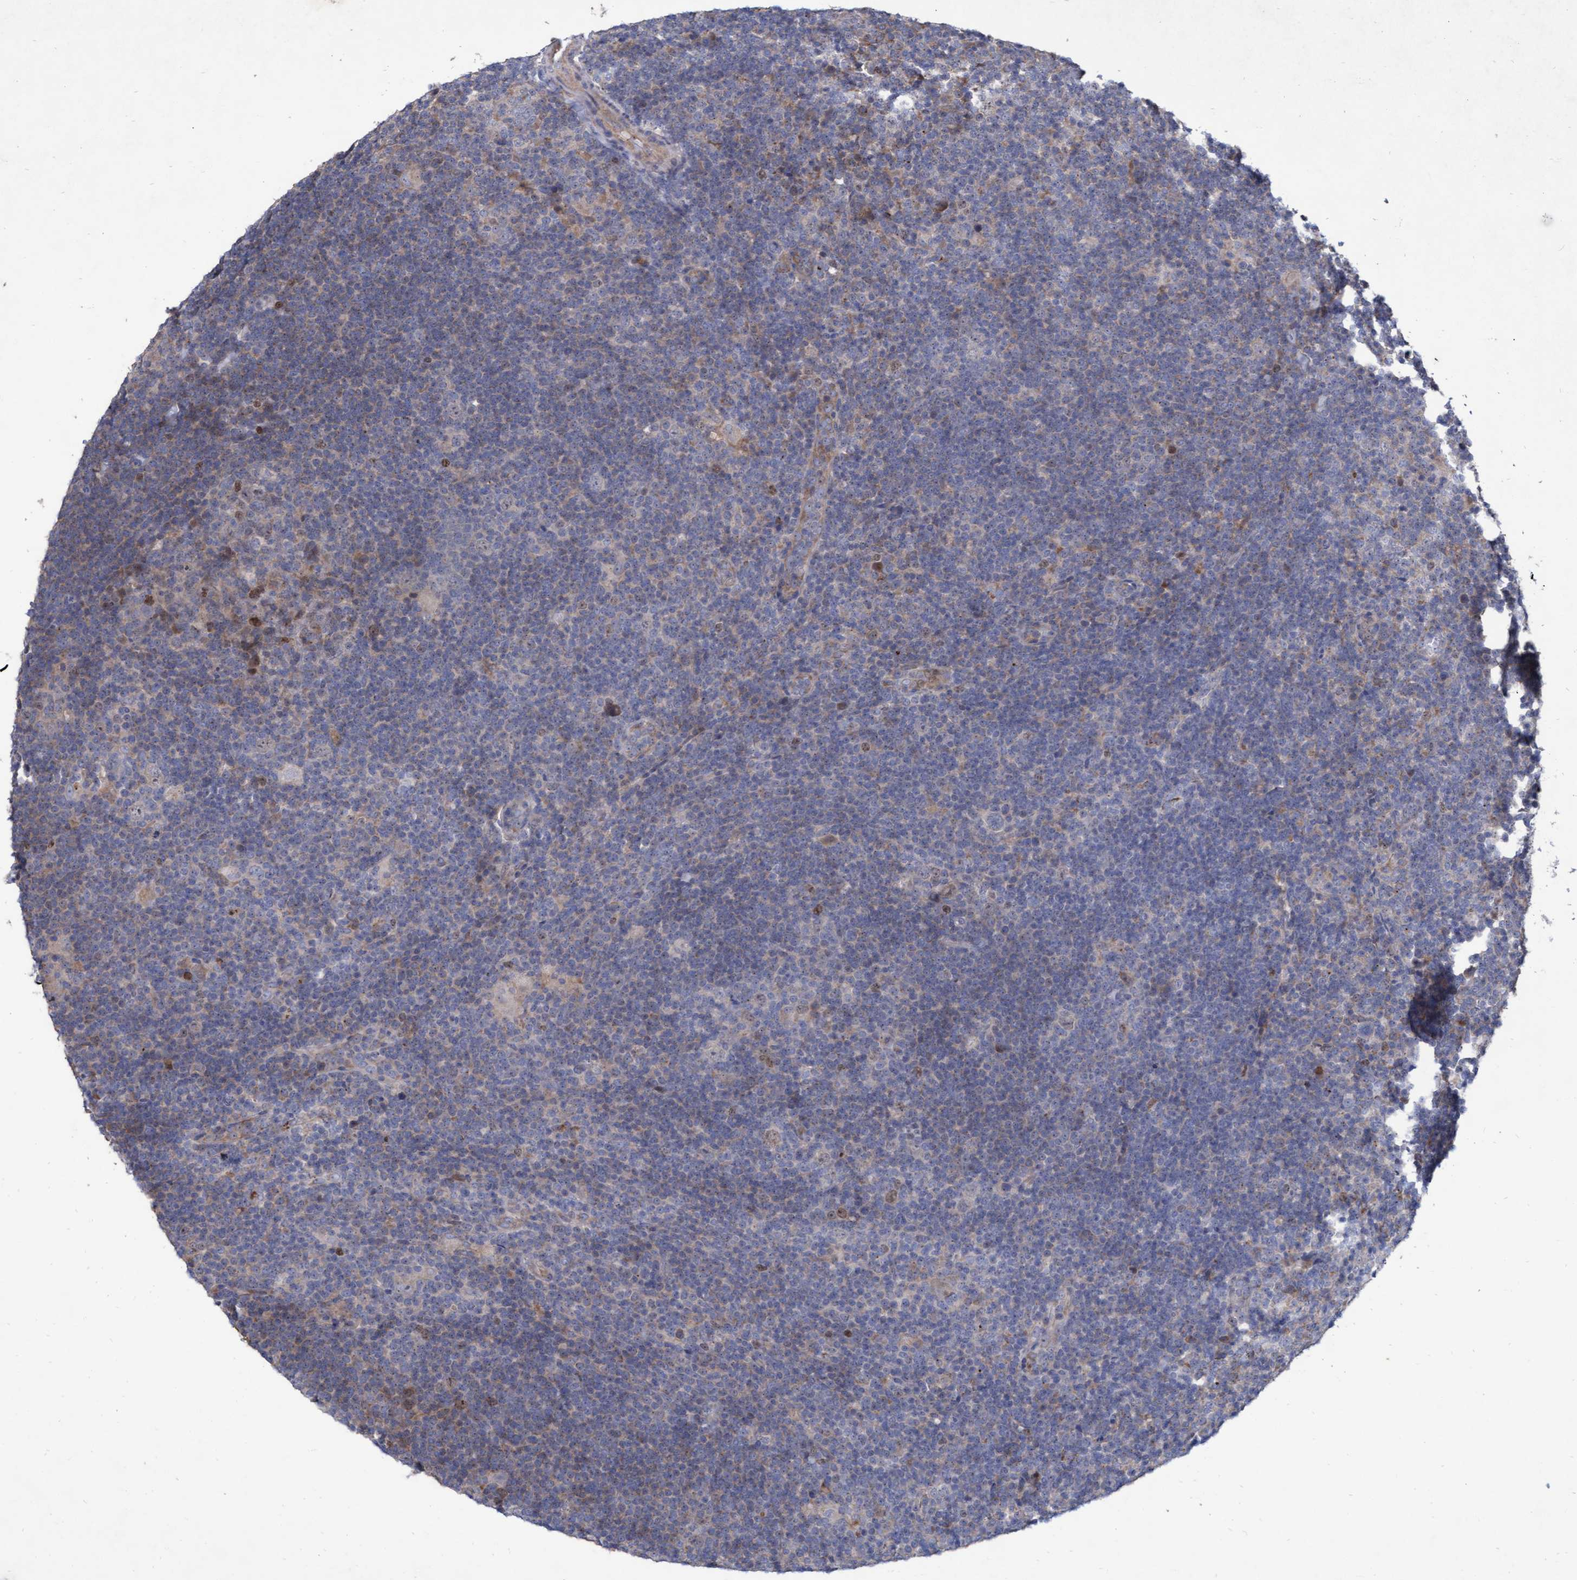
{"staining": {"intensity": "negative", "quantity": "none", "location": "none"}, "tissue": "lymphoma", "cell_type": "Tumor cells", "image_type": "cancer", "snomed": [{"axis": "morphology", "description": "Hodgkin's disease, NOS"}, {"axis": "topography", "description": "Lymph node"}], "caption": "Lymphoma was stained to show a protein in brown. There is no significant expression in tumor cells.", "gene": "ABCF2", "patient": {"sex": "female", "age": 57}}